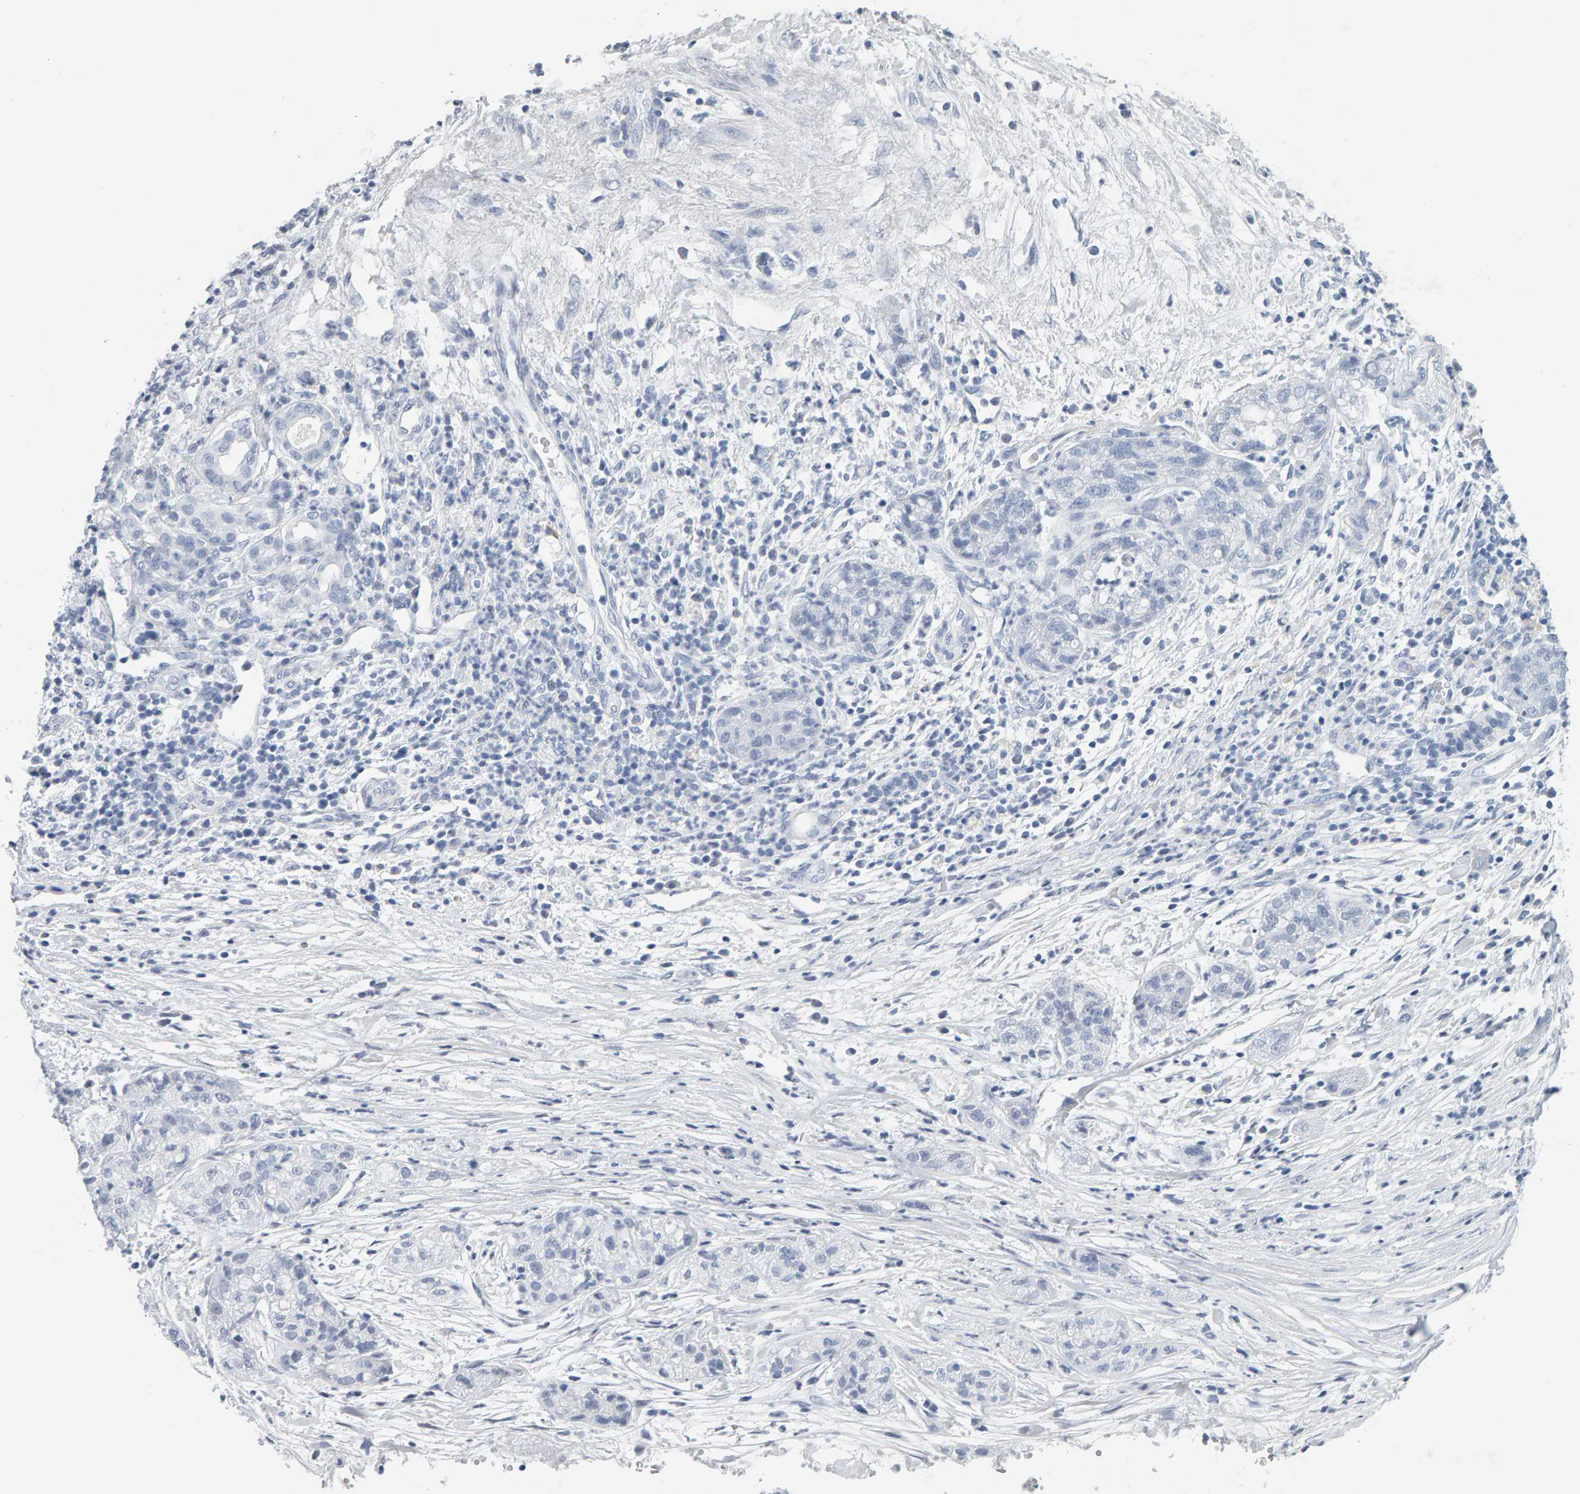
{"staining": {"intensity": "negative", "quantity": "none", "location": "none"}, "tissue": "pancreatic cancer", "cell_type": "Tumor cells", "image_type": "cancer", "snomed": [{"axis": "morphology", "description": "Adenocarcinoma, NOS"}, {"axis": "topography", "description": "Pancreas"}], "caption": "A photomicrograph of human pancreatic cancer (adenocarcinoma) is negative for staining in tumor cells. (Stains: DAB immunohistochemistry (IHC) with hematoxylin counter stain, Microscopy: brightfield microscopy at high magnification).", "gene": "SPACA3", "patient": {"sex": "female", "age": 78}}